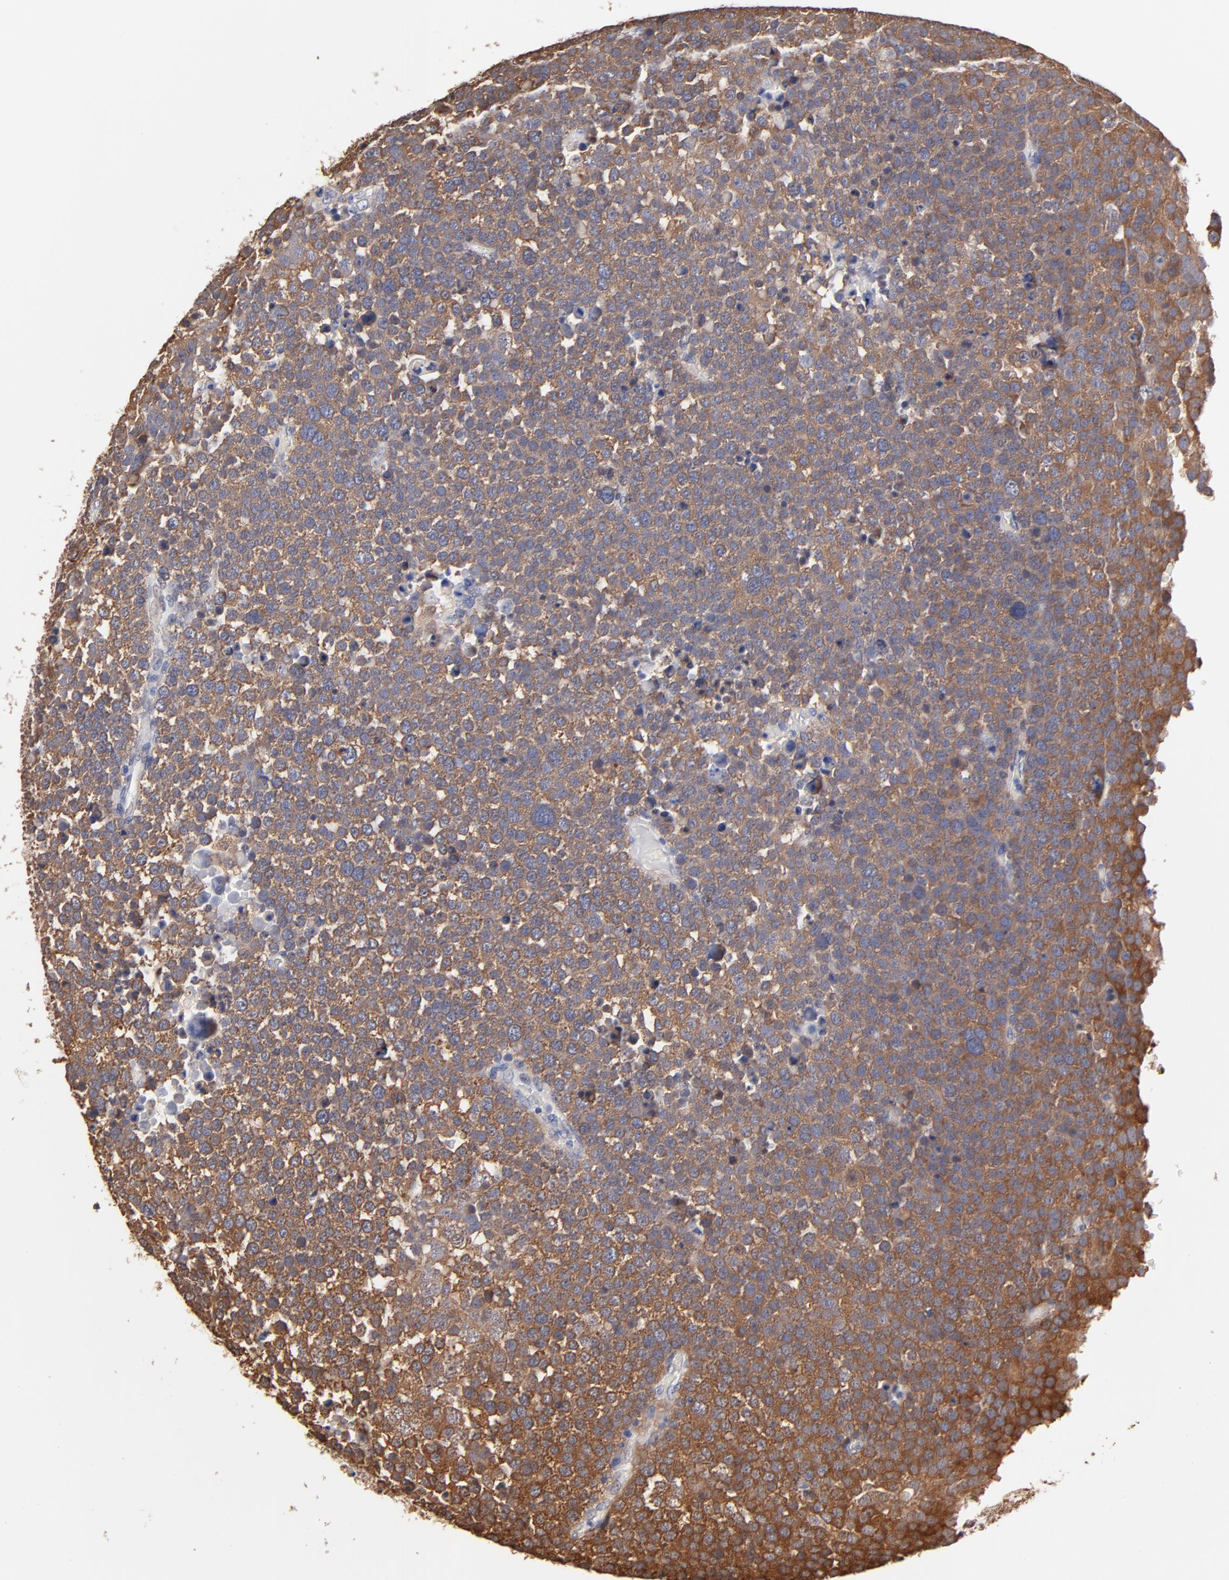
{"staining": {"intensity": "moderate", "quantity": ">75%", "location": "cytoplasmic/membranous"}, "tissue": "testis cancer", "cell_type": "Tumor cells", "image_type": "cancer", "snomed": [{"axis": "morphology", "description": "Seminoma, NOS"}, {"axis": "topography", "description": "Testis"}], "caption": "A brown stain labels moderate cytoplasmic/membranous staining of a protein in human testis cancer tumor cells. (Stains: DAB (3,3'-diaminobenzidine) in brown, nuclei in blue, Microscopy: brightfield microscopy at high magnification).", "gene": "CCT2", "patient": {"sex": "male", "age": 71}}